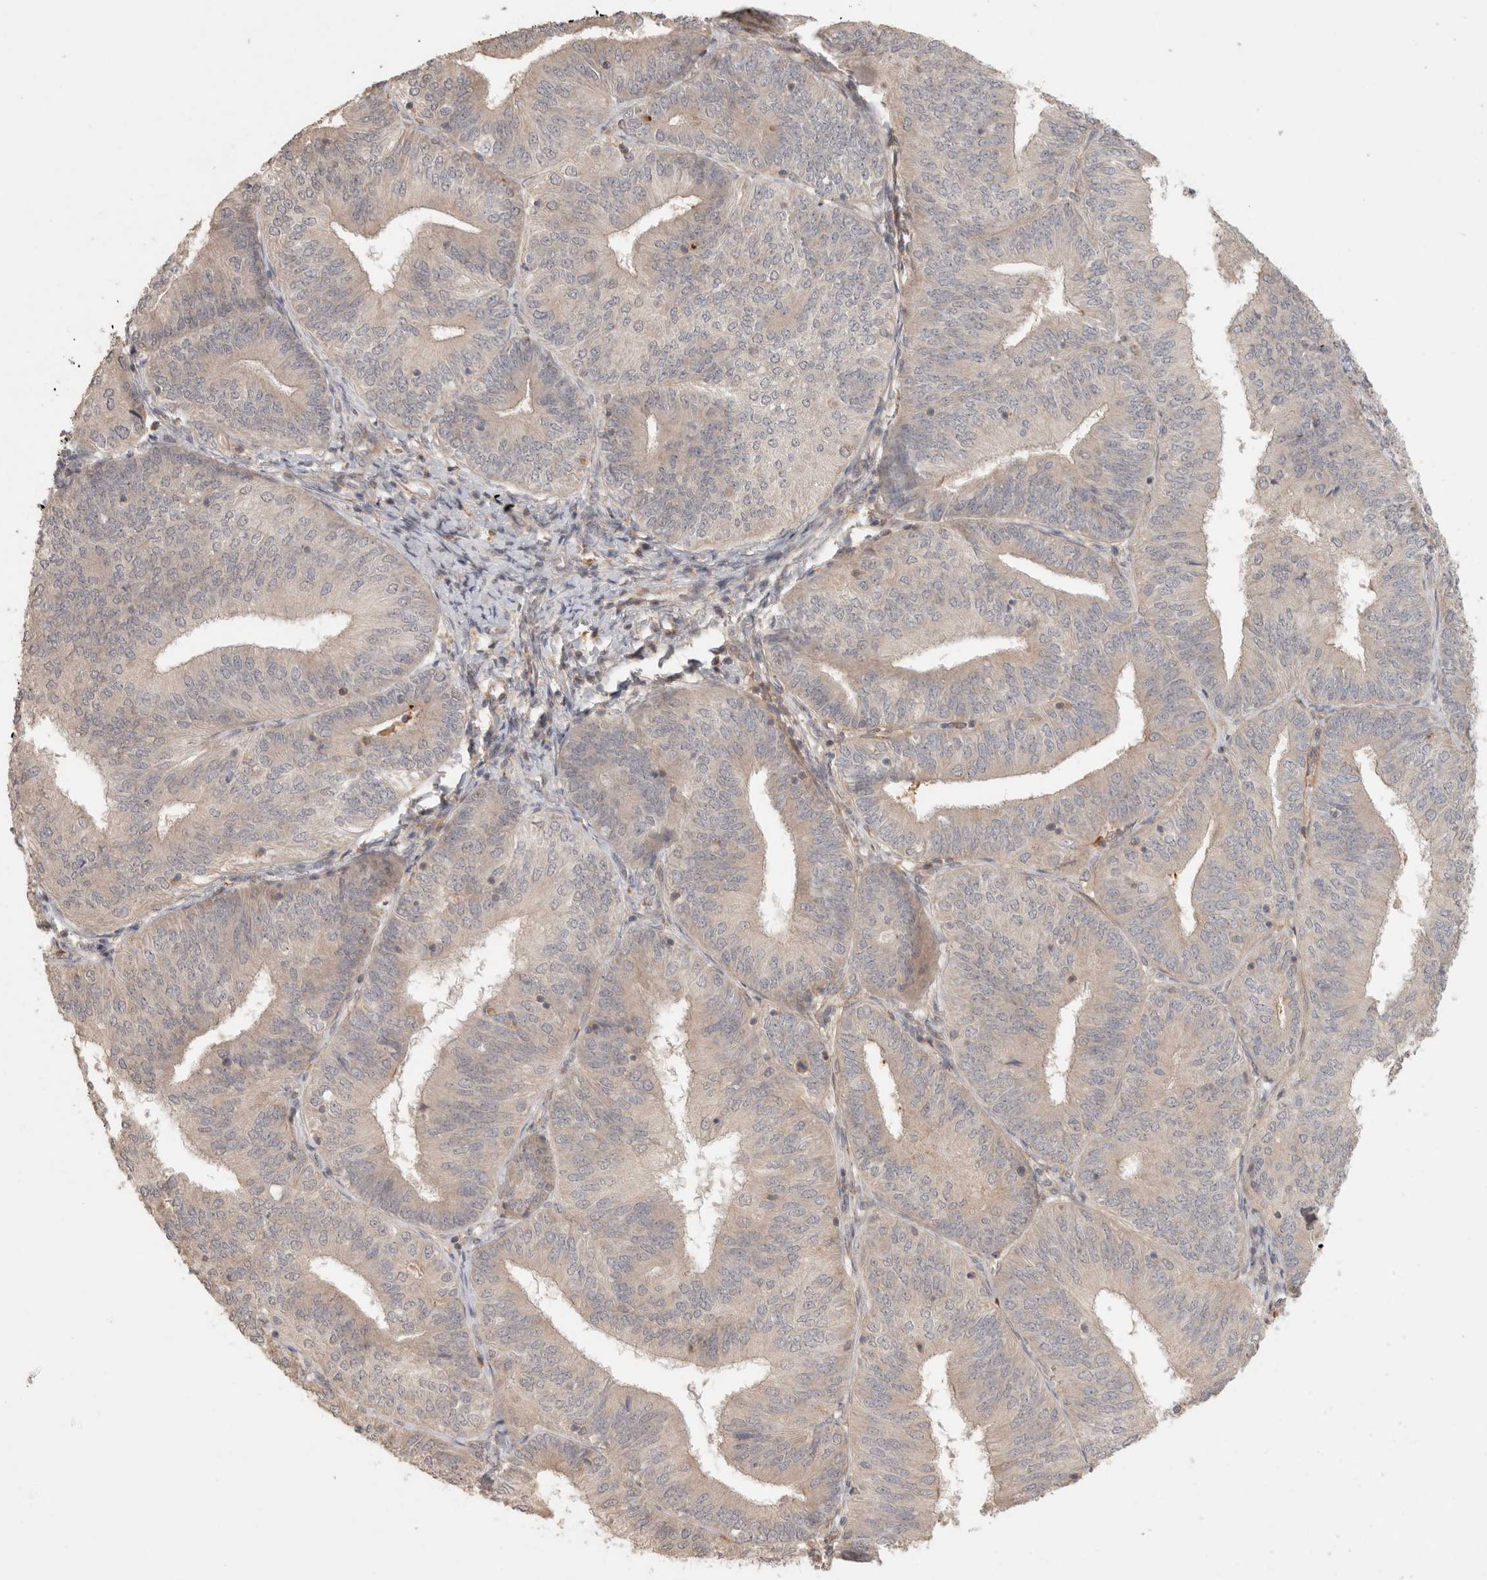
{"staining": {"intensity": "negative", "quantity": "none", "location": "none"}, "tissue": "endometrial cancer", "cell_type": "Tumor cells", "image_type": "cancer", "snomed": [{"axis": "morphology", "description": "Adenocarcinoma, NOS"}, {"axis": "topography", "description": "Endometrium"}], "caption": "High magnification brightfield microscopy of endometrial cancer stained with DAB (brown) and counterstained with hematoxylin (blue): tumor cells show no significant expression. (Immunohistochemistry, brightfield microscopy, high magnification).", "gene": "HSPG2", "patient": {"sex": "female", "age": 58}}